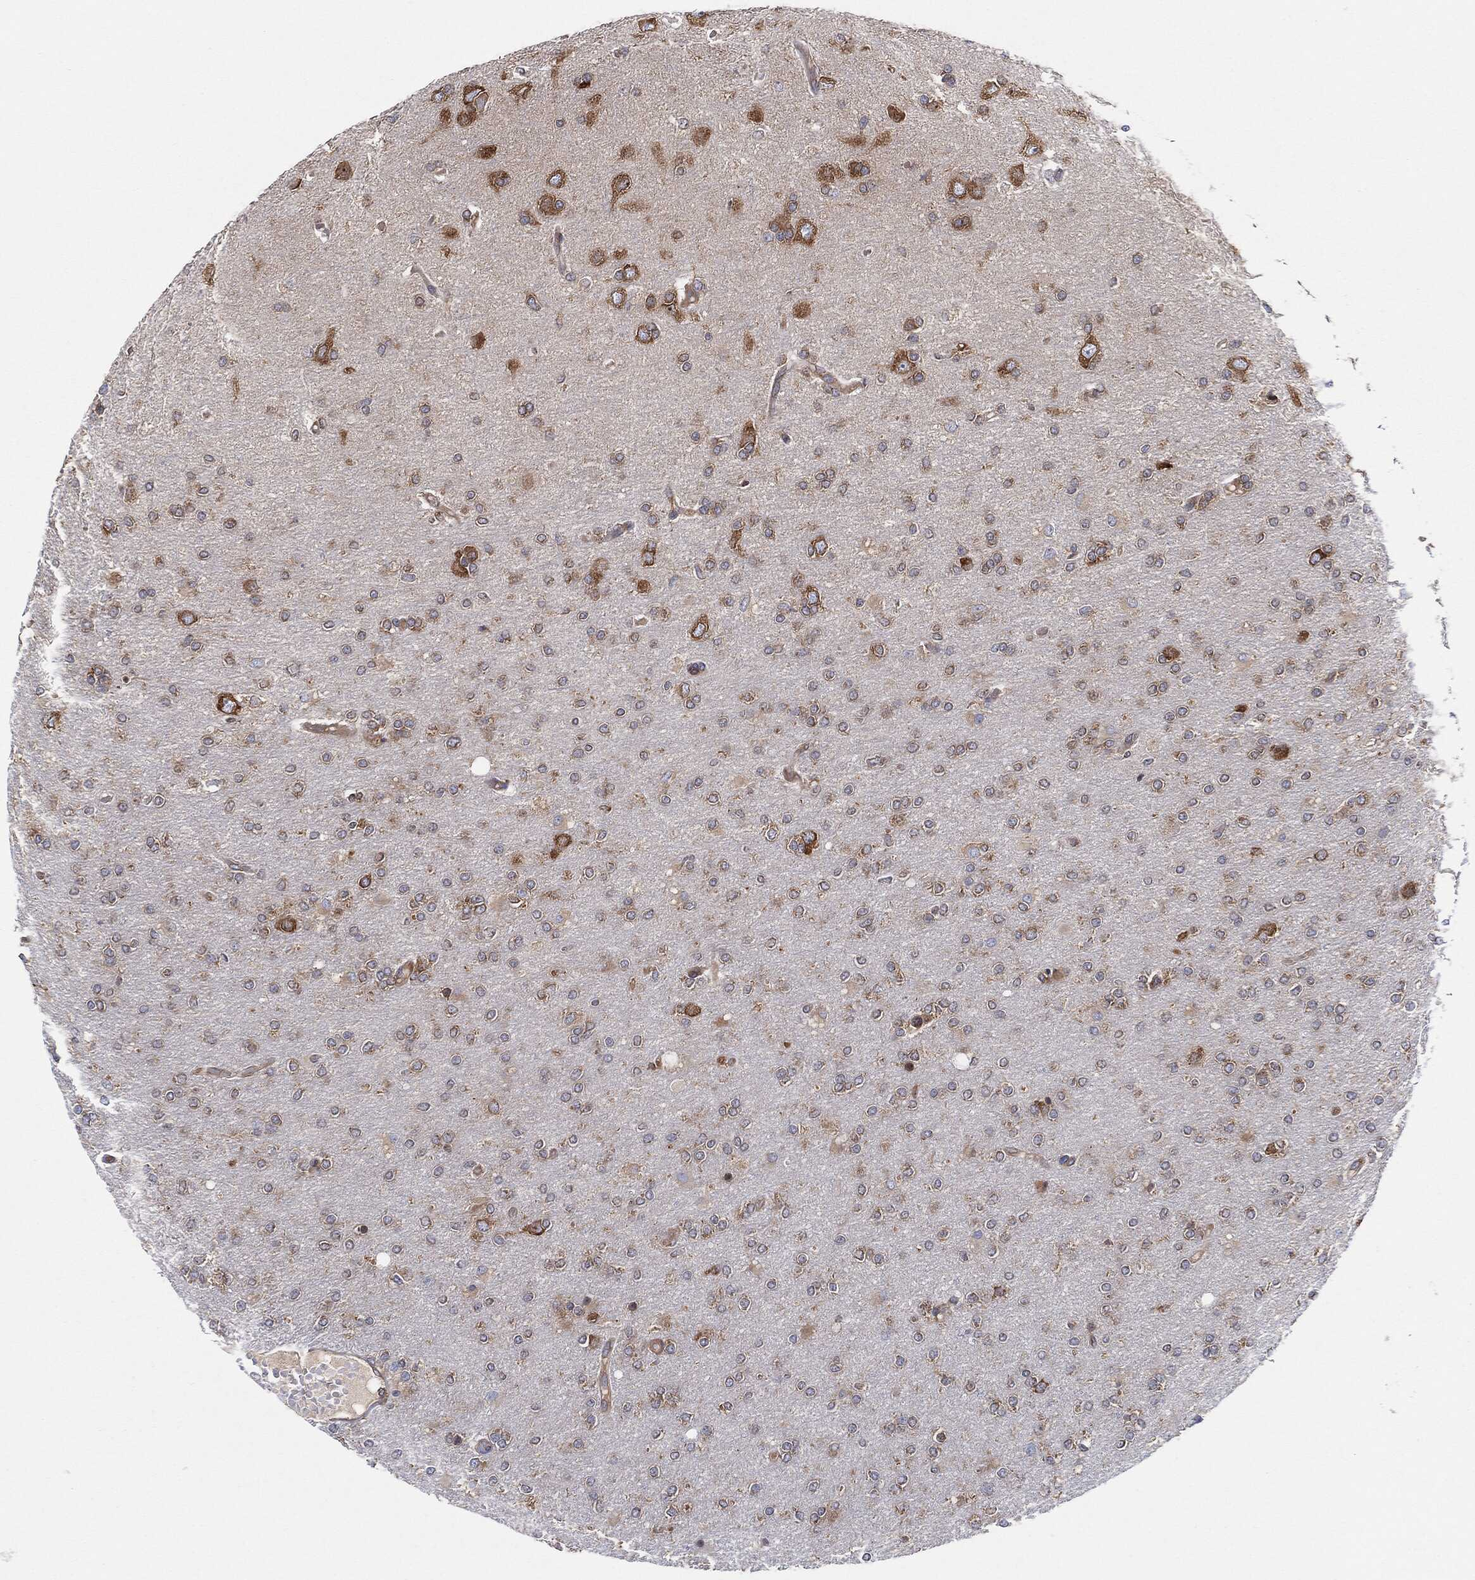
{"staining": {"intensity": "moderate", "quantity": "25%-75%", "location": "cytoplasmic/membranous"}, "tissue": "glioma", "cell_type": "Tumor cells", "image_type": "cancer", "snomed": [{"axis": "morphology", "description": "Glioma, malignant, High grade"}, {"axis": "topography", "description": "Cerebral cortex"}], "caption": "Glioma stained for a protein shows moderate cytoplasmic/membranous positivity in tumor cells.", "gene": "EIF2S2", "patient": {"sex": "male", "age": 70}}